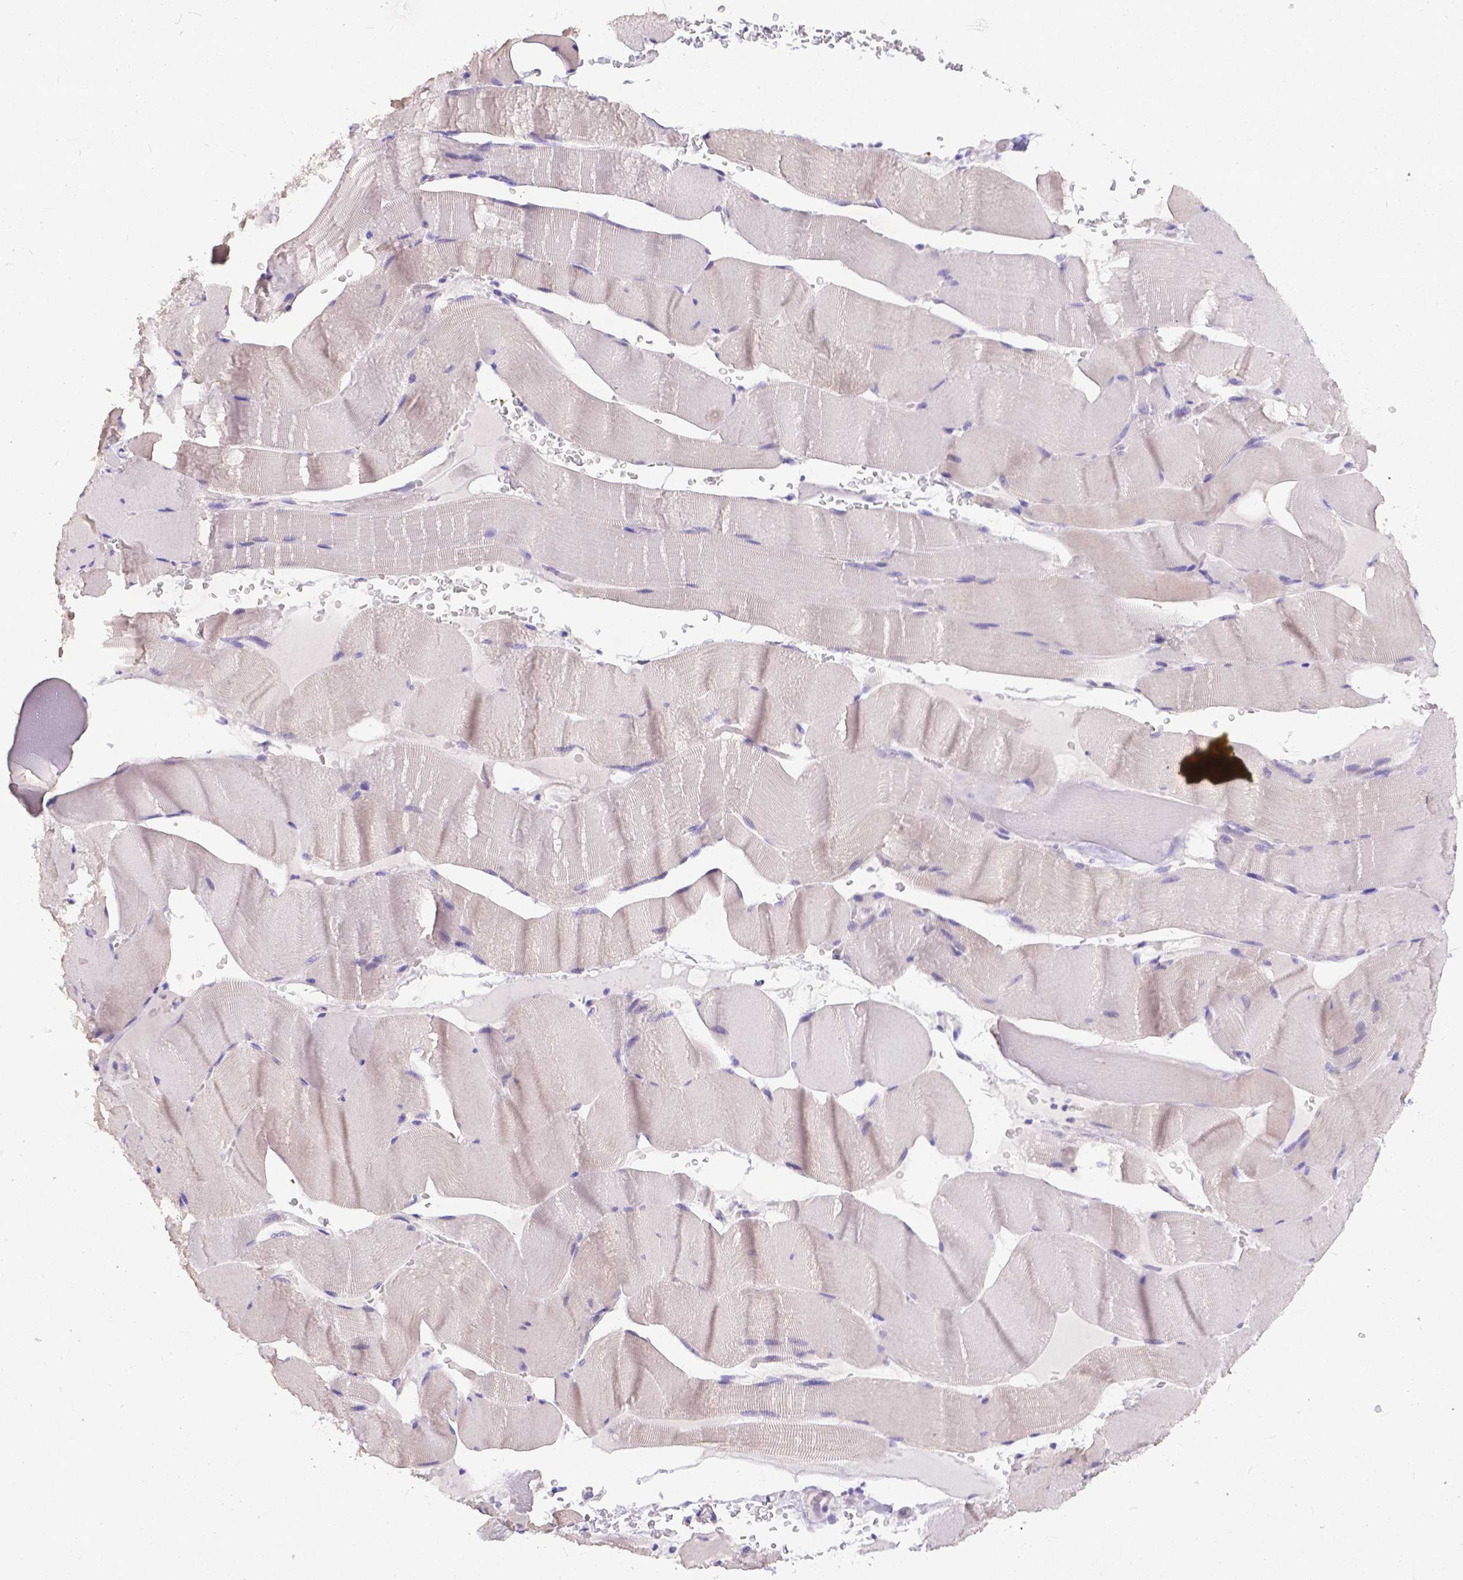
{"staining": {"intensity": "negative", "quantity": "none", "location": "none"}, "tissue": "skeletal muscle", "cell_type": "Myocytes", "image_type": "normal", "snomed": [{"axis": "morphology", "description": "Normal tissue, NOS"}, {"axis": "topography", "description": "Skeletal muscle"}], "caption": "Photomicrograph shows no significant protein expression in myocytes of normal skeletal muscle.", "gene": "DLEC1", "patient": {"sex": "male", "age": 56}}